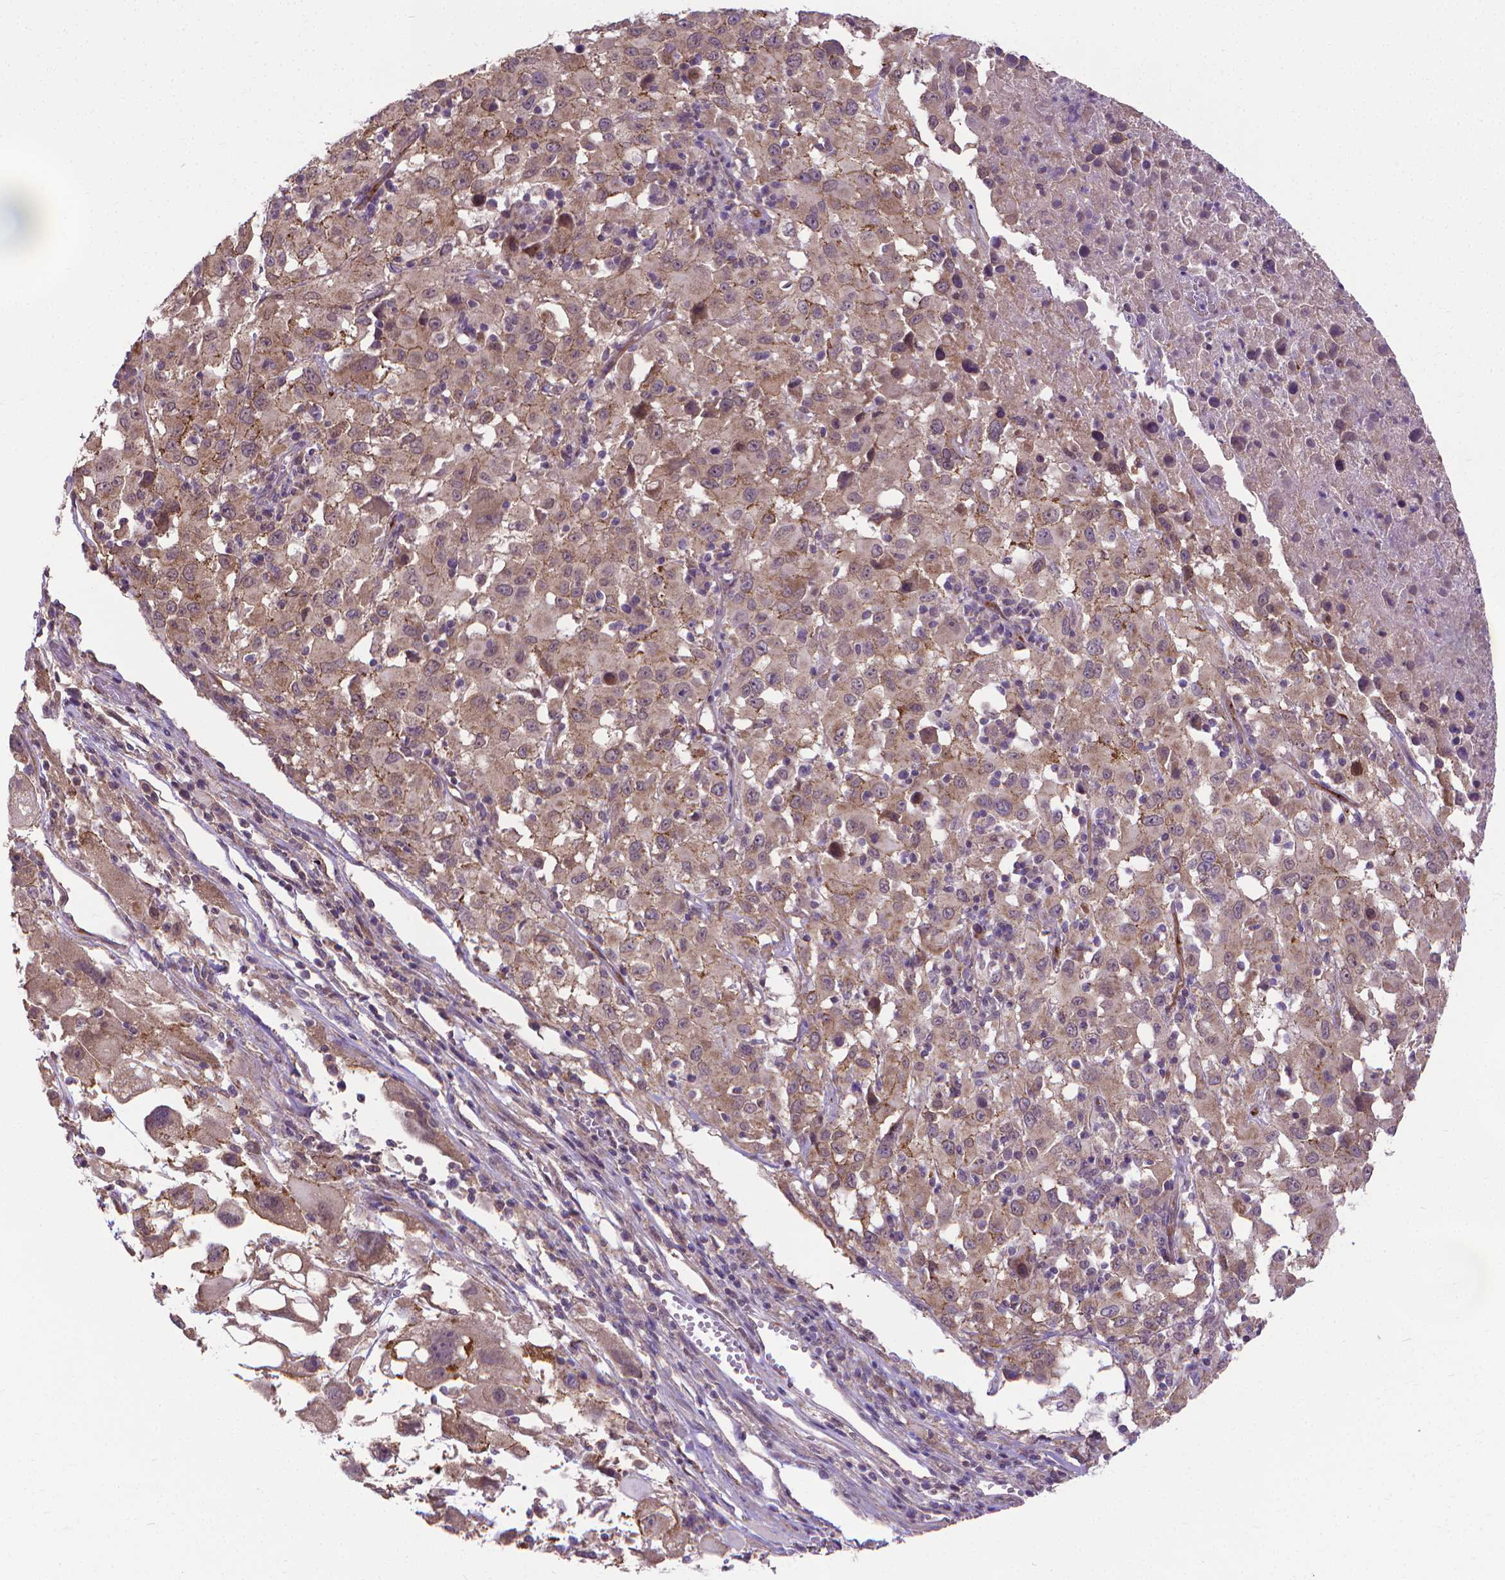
{"staining": {"intensity": "moderate", "quantity": ">75%", "location": "cytoplasmic/membranous"}, "tissue": "melanoma", "cell_type": "Tumor cells", "image_type": "cancer", "snomed": [{"axis": "morphology", "description": "Malignant melanoma, Metastatic site"}, {"axis": "topography", "description": "Soft tissue"}], "caption": "A micrograph showing moderate cytoplasmic/membranous expression in approximately >75% of tumor cells in melanoma, as visualized by brown immunohistochemical staining.", "gene": "GPR63", "patient": {"sex": "male", "age": 50}}